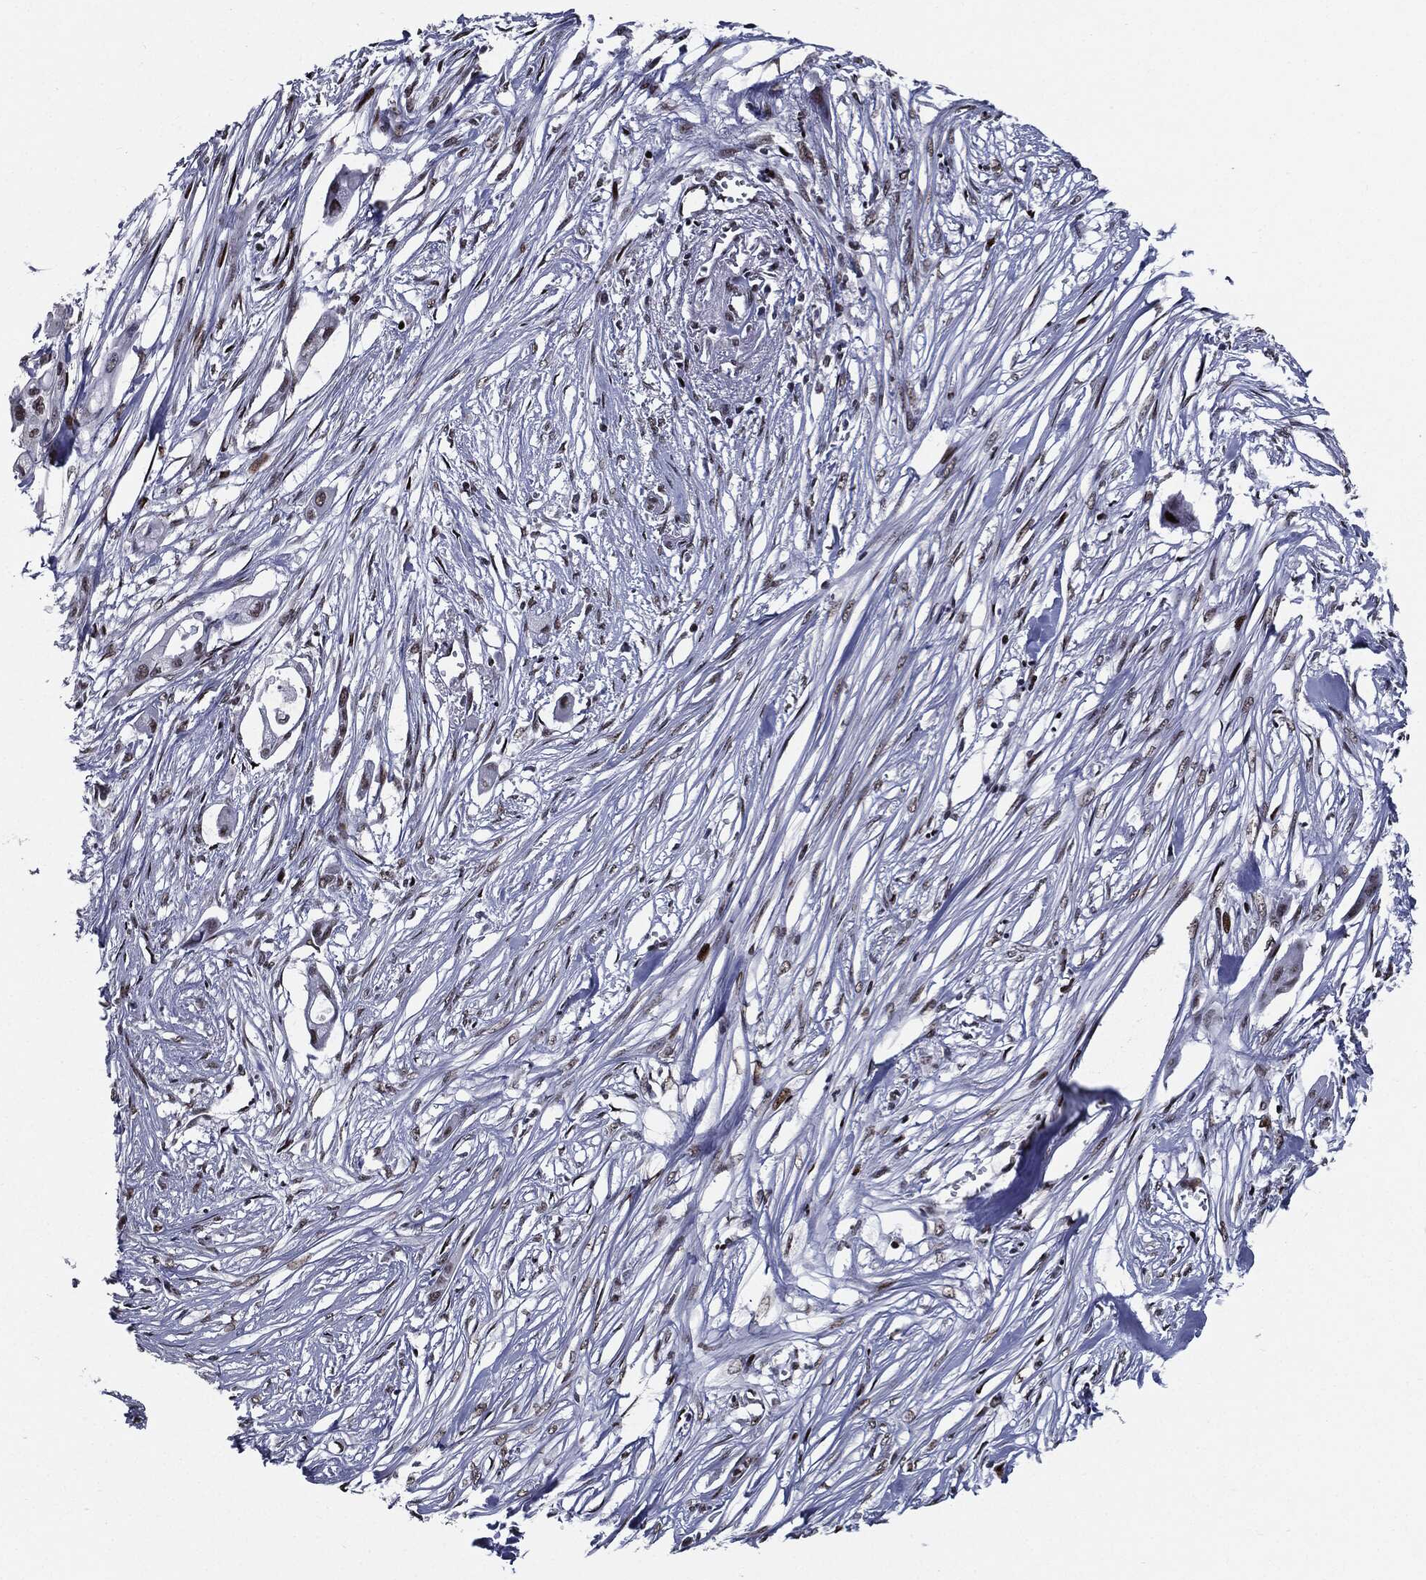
{"staining": {"intensity": "weak", "quantity": "25%-75%", "location": "nuclear"}, "tissue": "pancreatic cancer", "cell_type": "Tumor cells", "image_type": "cancer", "snomed": [{"axis": "morphology", "description": "Normal tissue, NOS"}, {"axis": "morphology", "description": "Adenocarcinoma, NOS"}, {"axis": "topography", "description": "Pancreas"}], "caption": "Pancreatic cancer (adenocarcinoma) stained with a protein marker demonstrates weak staining in tumor cells.", "gene": "ZFP91", "patient": {"sex": "female", "age": 58}}